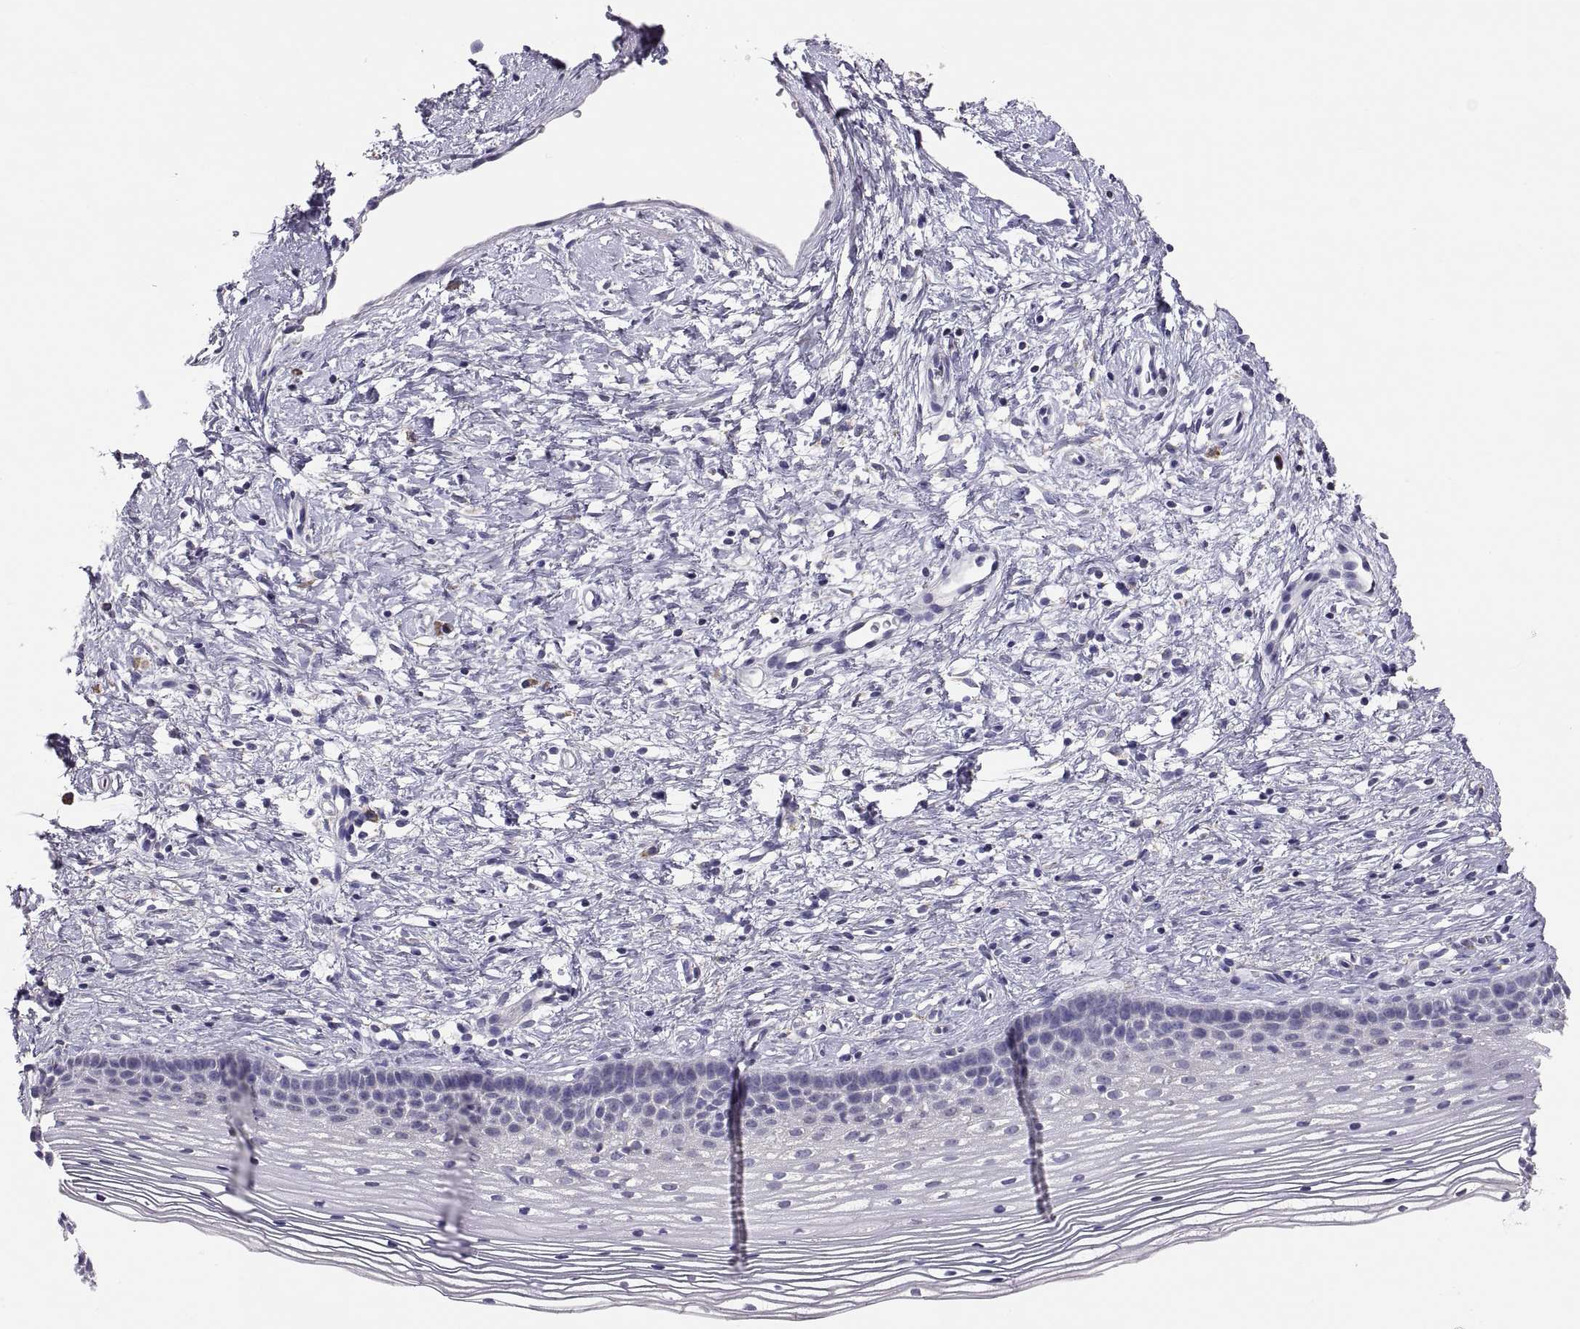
{"staining": {"intensity": "negative", "quantity": "none", "location": "none"}, "tissue": "cervix", "cell_type": "Squamous epithelial cells", "image_type": "normal", "snomed": [{"axis": "morphology", "description": "Normal tissue, NOS"}, {"axis": "topography", "description": "Cervix"}], "caption": "The immunohistochemistry photomicrograph has no significant staining in squamous epithelial cells of cervix. Nuclei are stained in blue.", "gene": "TNNC1", "patient": {"sex": "female", "age": 39}}